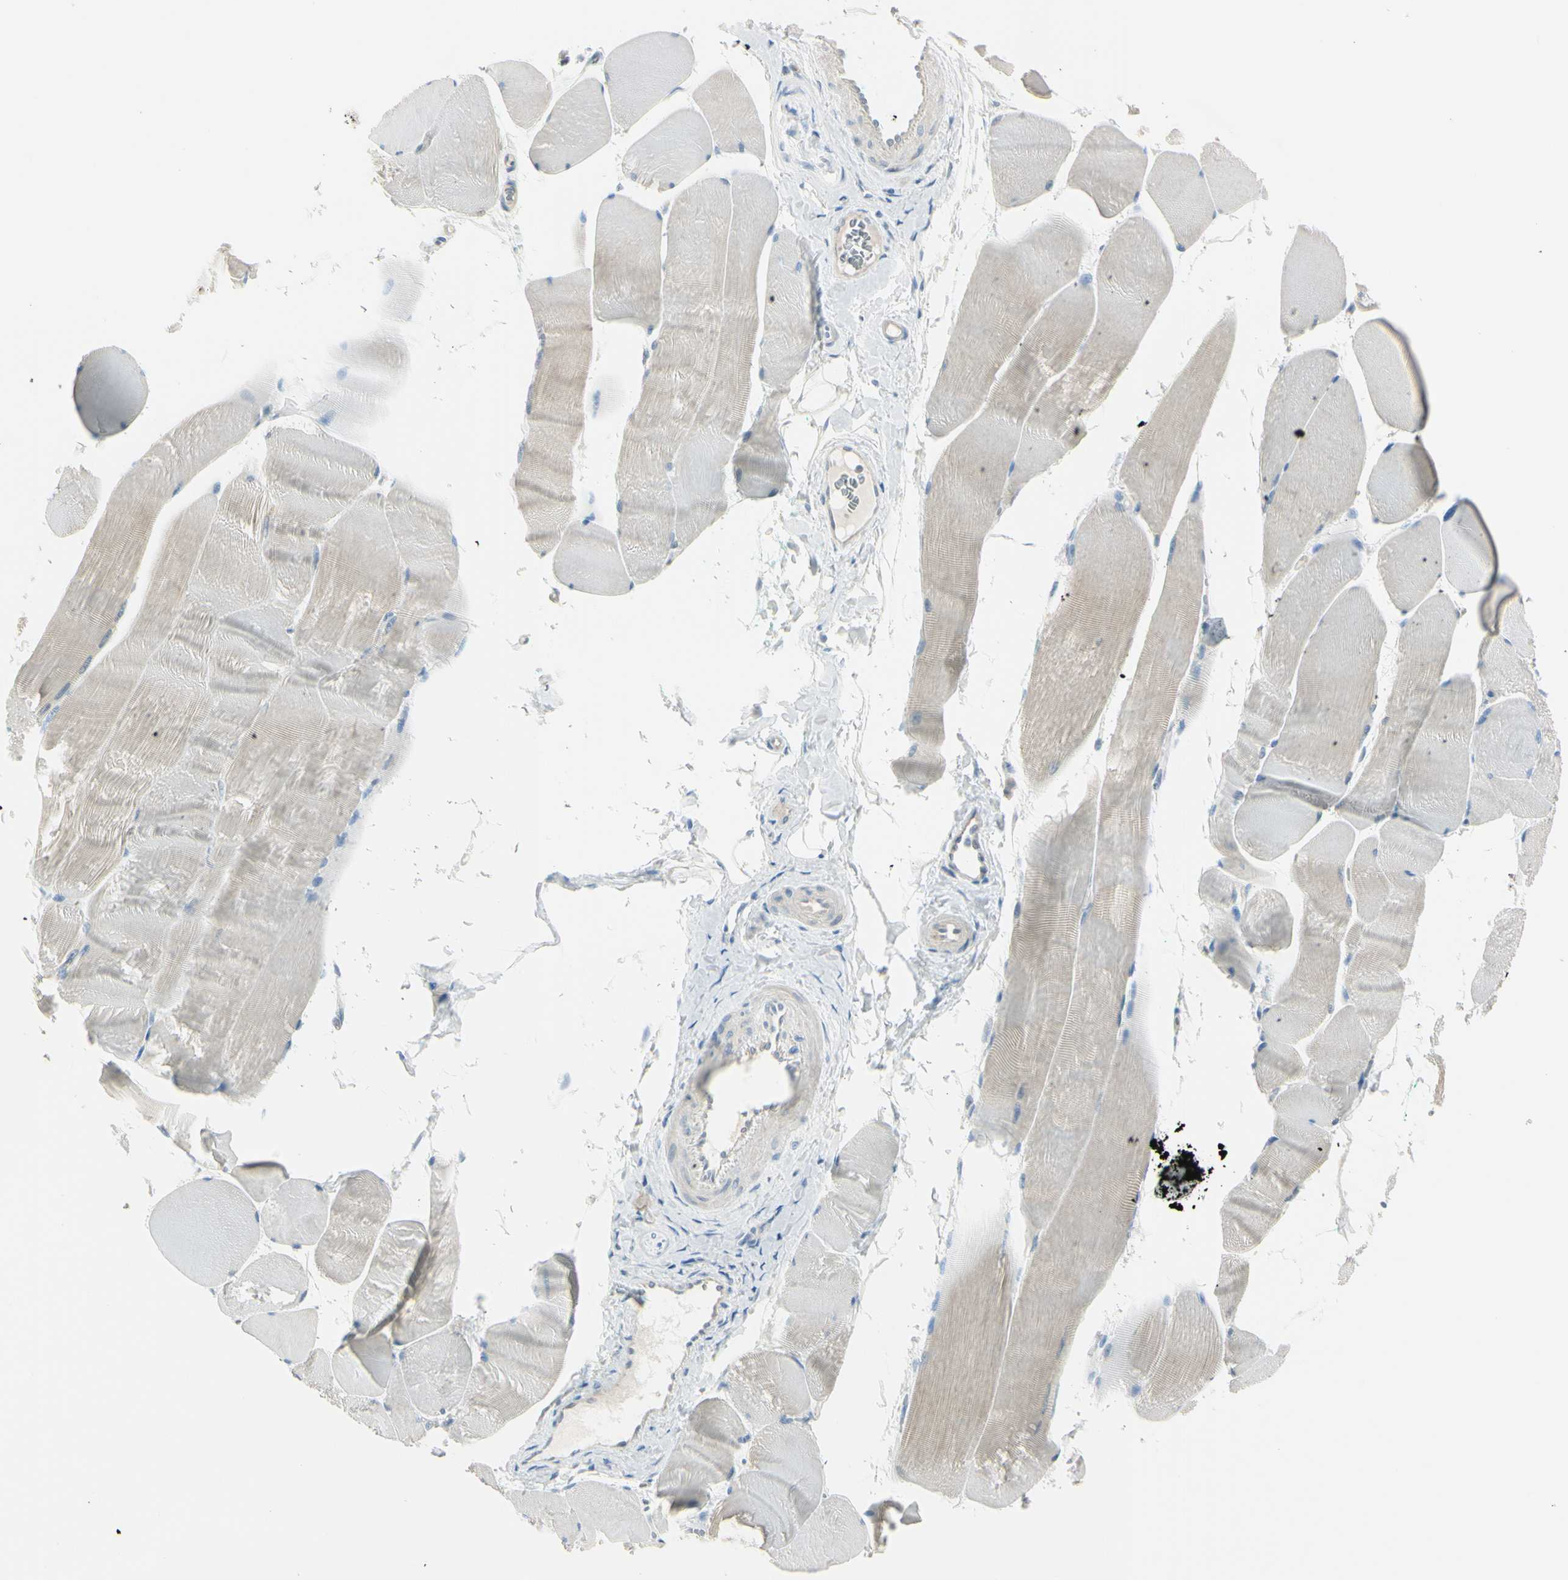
{"staining": {"intensity": "weak", "quantity": "25%-75%", "location": "cytoplasmic/membranous"}, "tissue": "skeletal muscle", "cell_type": "Myocytes", "image_type": "normal", "snomed": [{"axis": "morphology", "description": "Normal tissue, NOS"}, {"axis": "morphology", "description": "Squamous cell carcinoma, NOS"}, {"axis": "topography", "description": "Skeletal muscle"}], "caption": "A brown stain highlights weak cytoplasmic/membranous positivity of a protein in myocytes of normal human skeletal muscle. (DAB (3,3'-diaminobenzidine) = brown stain, brightfield microscopy at high magnification).", "gene": "ASB9", "patient": {"sex": "male", "age": 51}}